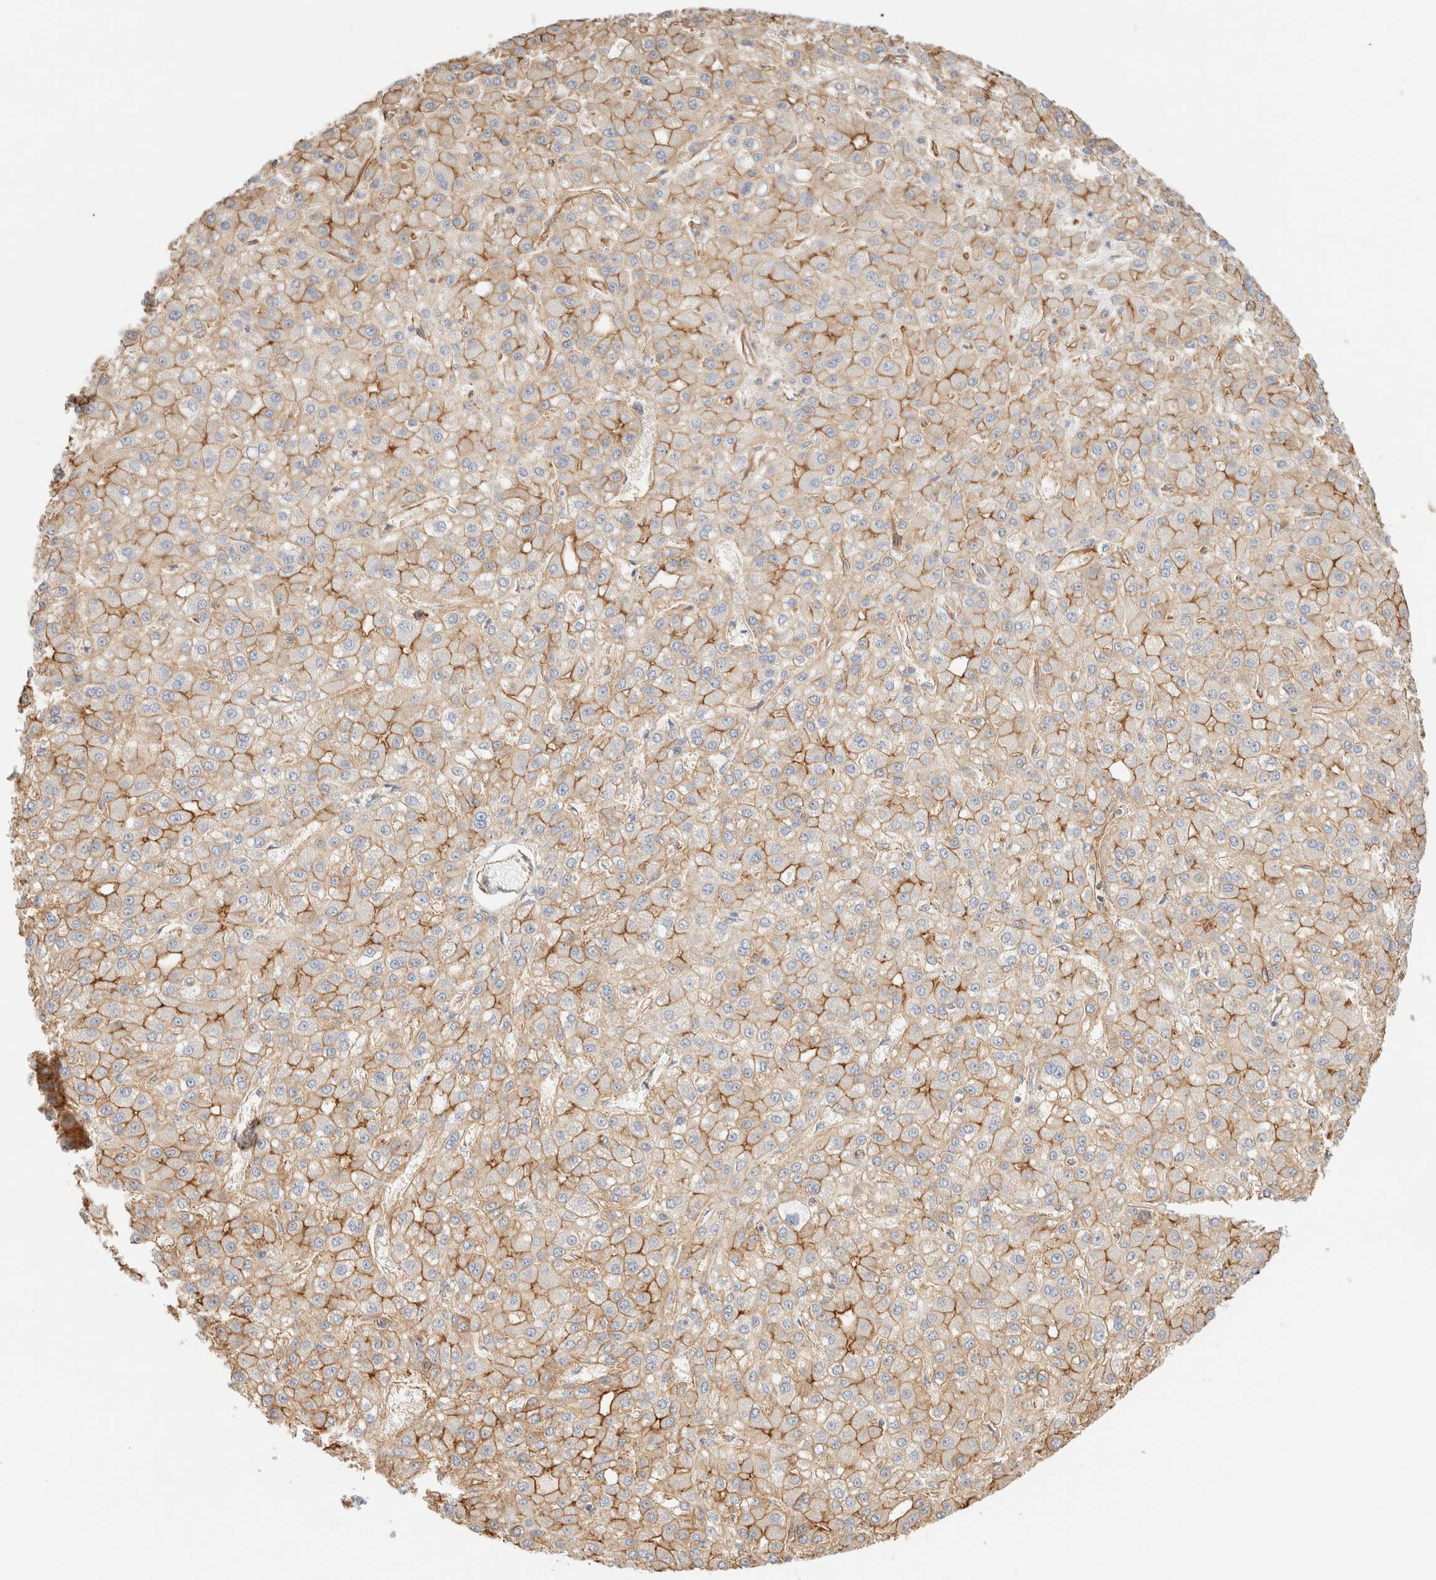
{"staining": {"intensity": "moderate", "quantity": ">75%", "location": "cytoplasmic/membranous"}, "tissue": "liver cancer", "cell_type": "Tumor cells", "image_type": "cancer", "snomed": [{"axis": "morphology", "description": "Carcinoma, Hepatocellular, NOS"}, {"axis": "topography", "description": "Liver"}], "caption": "The photomicrograph exhibits a brown stain indicating the presence of a protein in the cytoplasmic/membranous of tumor cells in hepatocellular carcinoma (liver).", "gene": "CYB5R4", "patient": {"sex": "male", "age": 67}}